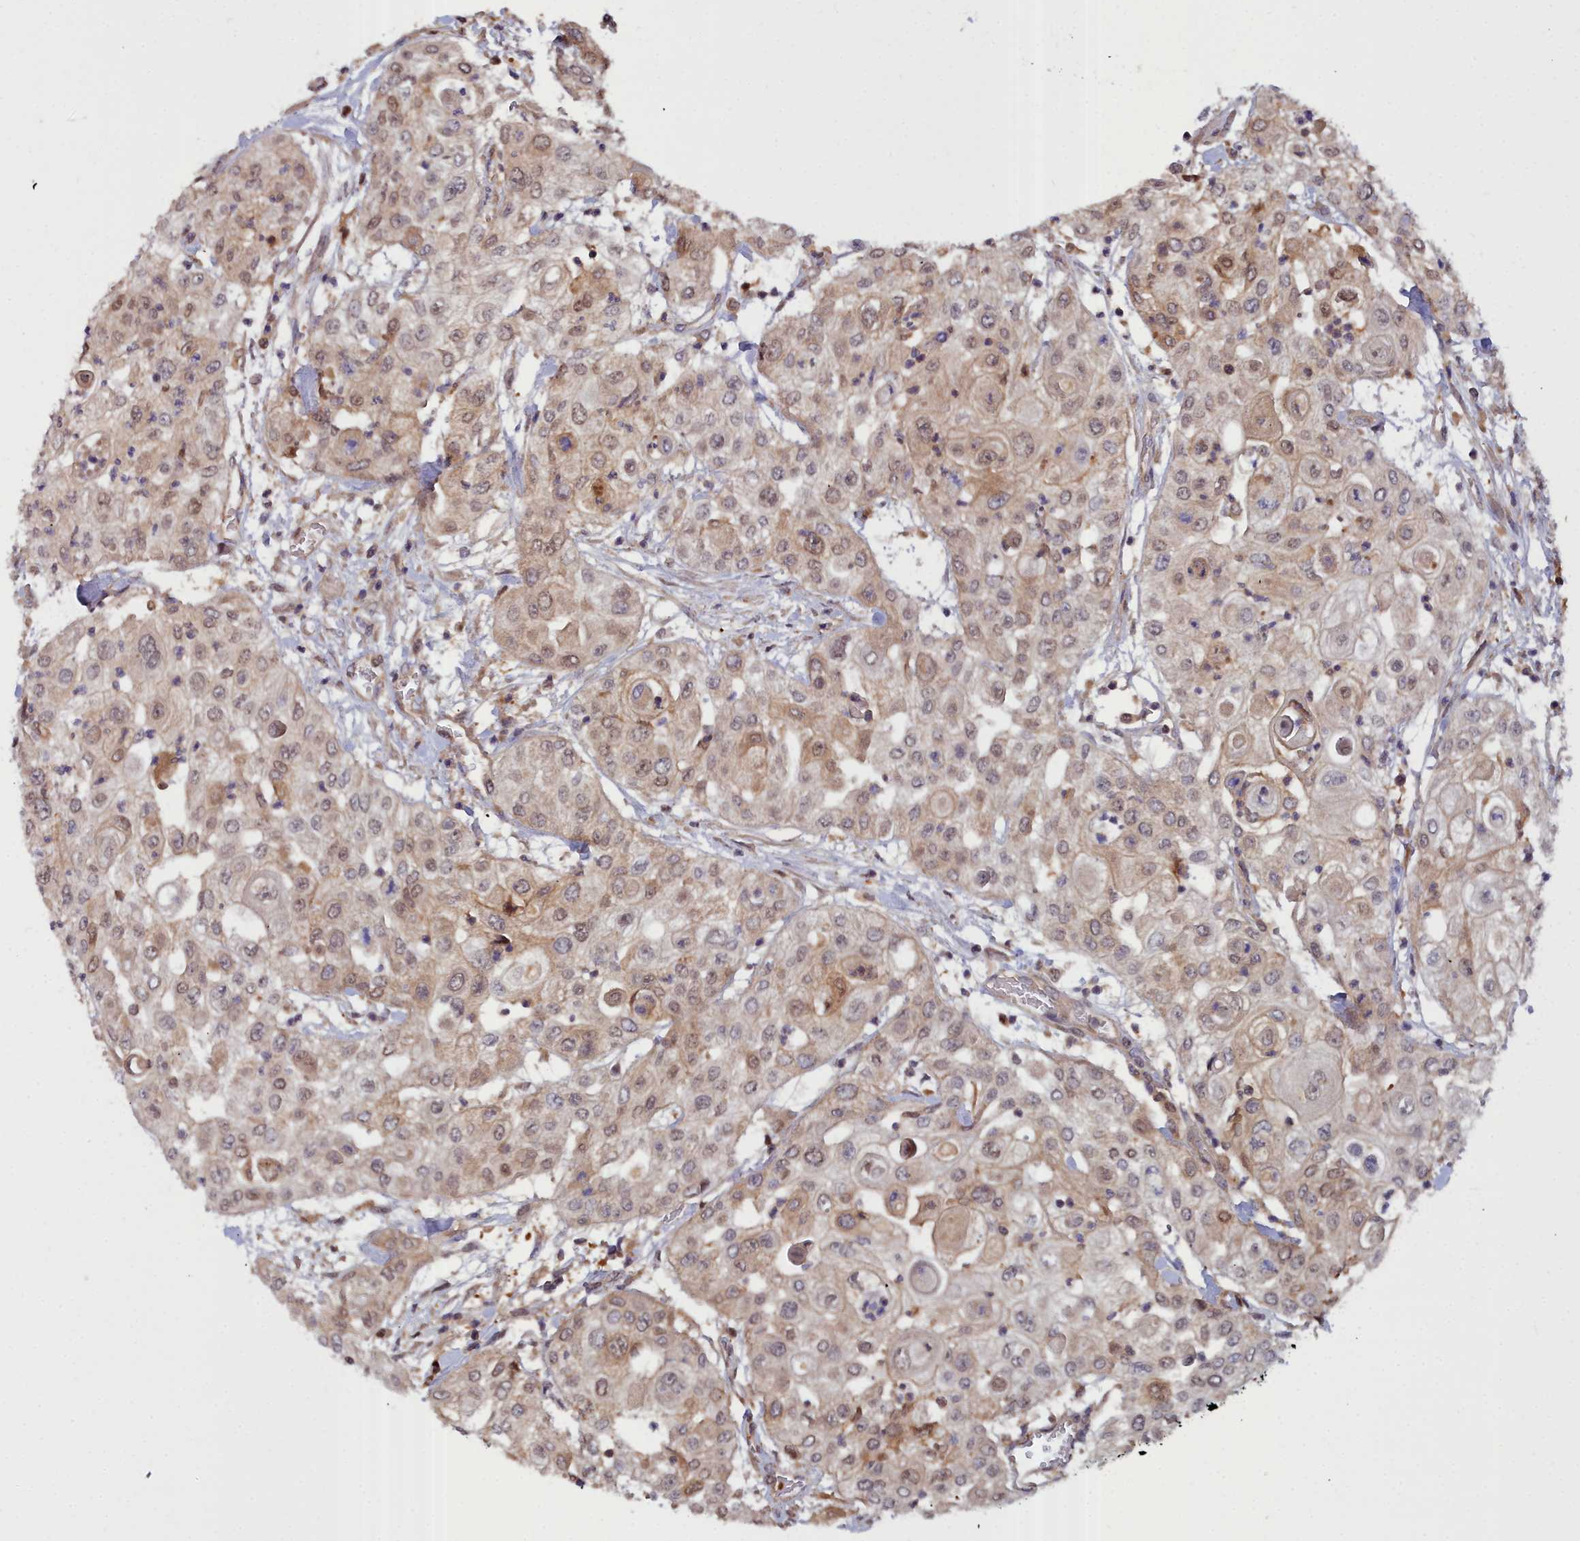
{"staining": {"intensity": "weak", "quantity": ">75%", "location": "cytoplasmic/membranous"}, "tissue": "urothelial cancer", "cell_type": "Tumor cells", "image_type": "cancer", "snomed": [{"axis": "morphology", "description": "Urothelial carcinoma, High grade"}, {"axis": "topography", "description": "Urinary bladder"}], "caption": "Human high-grade urothelial carcinoma stained for a protein (brown) reveals weak cytoplasmic/membranous positive positivity in about >75% of tumor cells.", "gene": "GFRA2", "patient": {"sex": "female", "age": 79}}